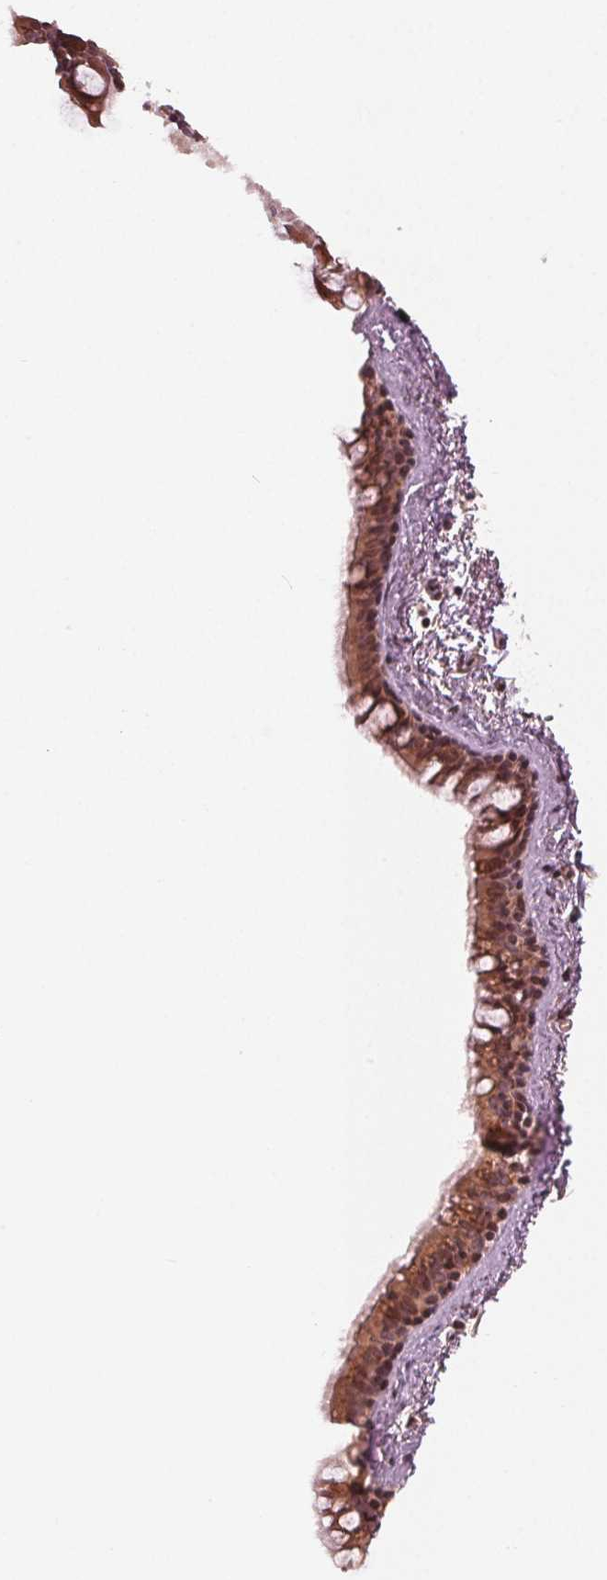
{"staining": {"intensity": "moderate", "quantity": ">75%", "location": "cytoplasmic/membranous,nuclear"}, "tissue": "bronchus", "cell_type": "Respiratory epithelial cells", "image_type": "normal", "snomed": [{"axis": "morphology", "description": "Normal tissue, NOS"}, {"axis": "topography", "description": "Bronchus"}], "caption": "Protein analysis of normal bronchus reveals moderate cytoplasmic/membranous,nuclear staining in approximately >75% of respiratory epithelial cells.", "gene": "CMIP", "patient": {"sex": "female", "age": 61}}